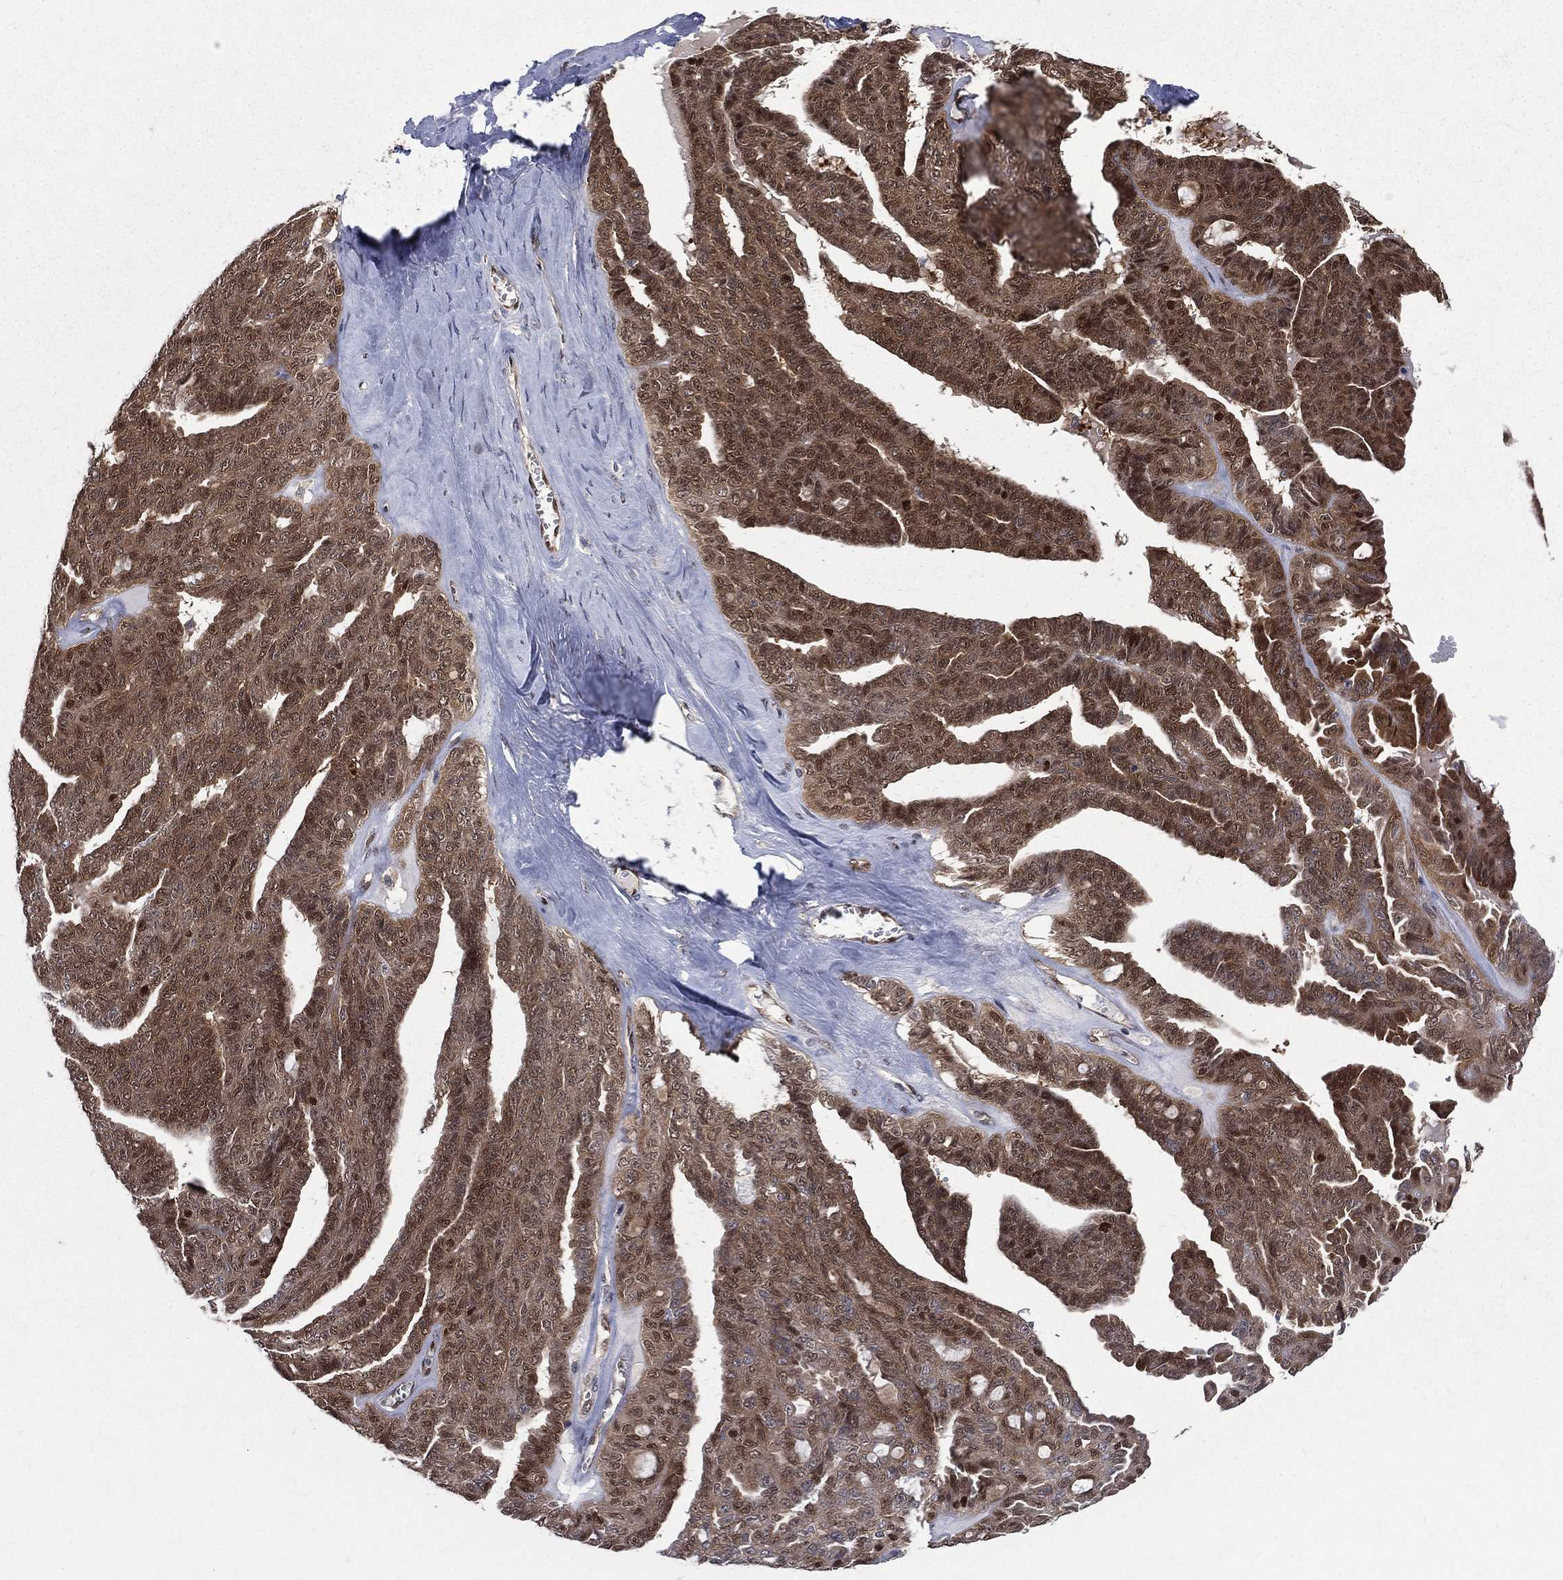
{"staining": {"intensity": "moderate", "quantity": "25%-75%", "location": "cytoplasmic/membranous,nuclear"}, "tissue": "ovarian cancer", "cell_type": "Tumor cells", "image_type": "cancer", "snomed": [{"axis": "morphology", "description": "Cystadenocarcinoma, serous, NOS"}, {"axis": "topography", "description": "Ovary"}], "caption": "Protein expression analysis of human ovarian serous cystadenocarcinoma reveals moderate cytoplasmic/membranous and nuclear positivity in about 25%-75% of tumor cells.", "gene": "GMPR2", "patient": {"sex": "female", "age": 71}}